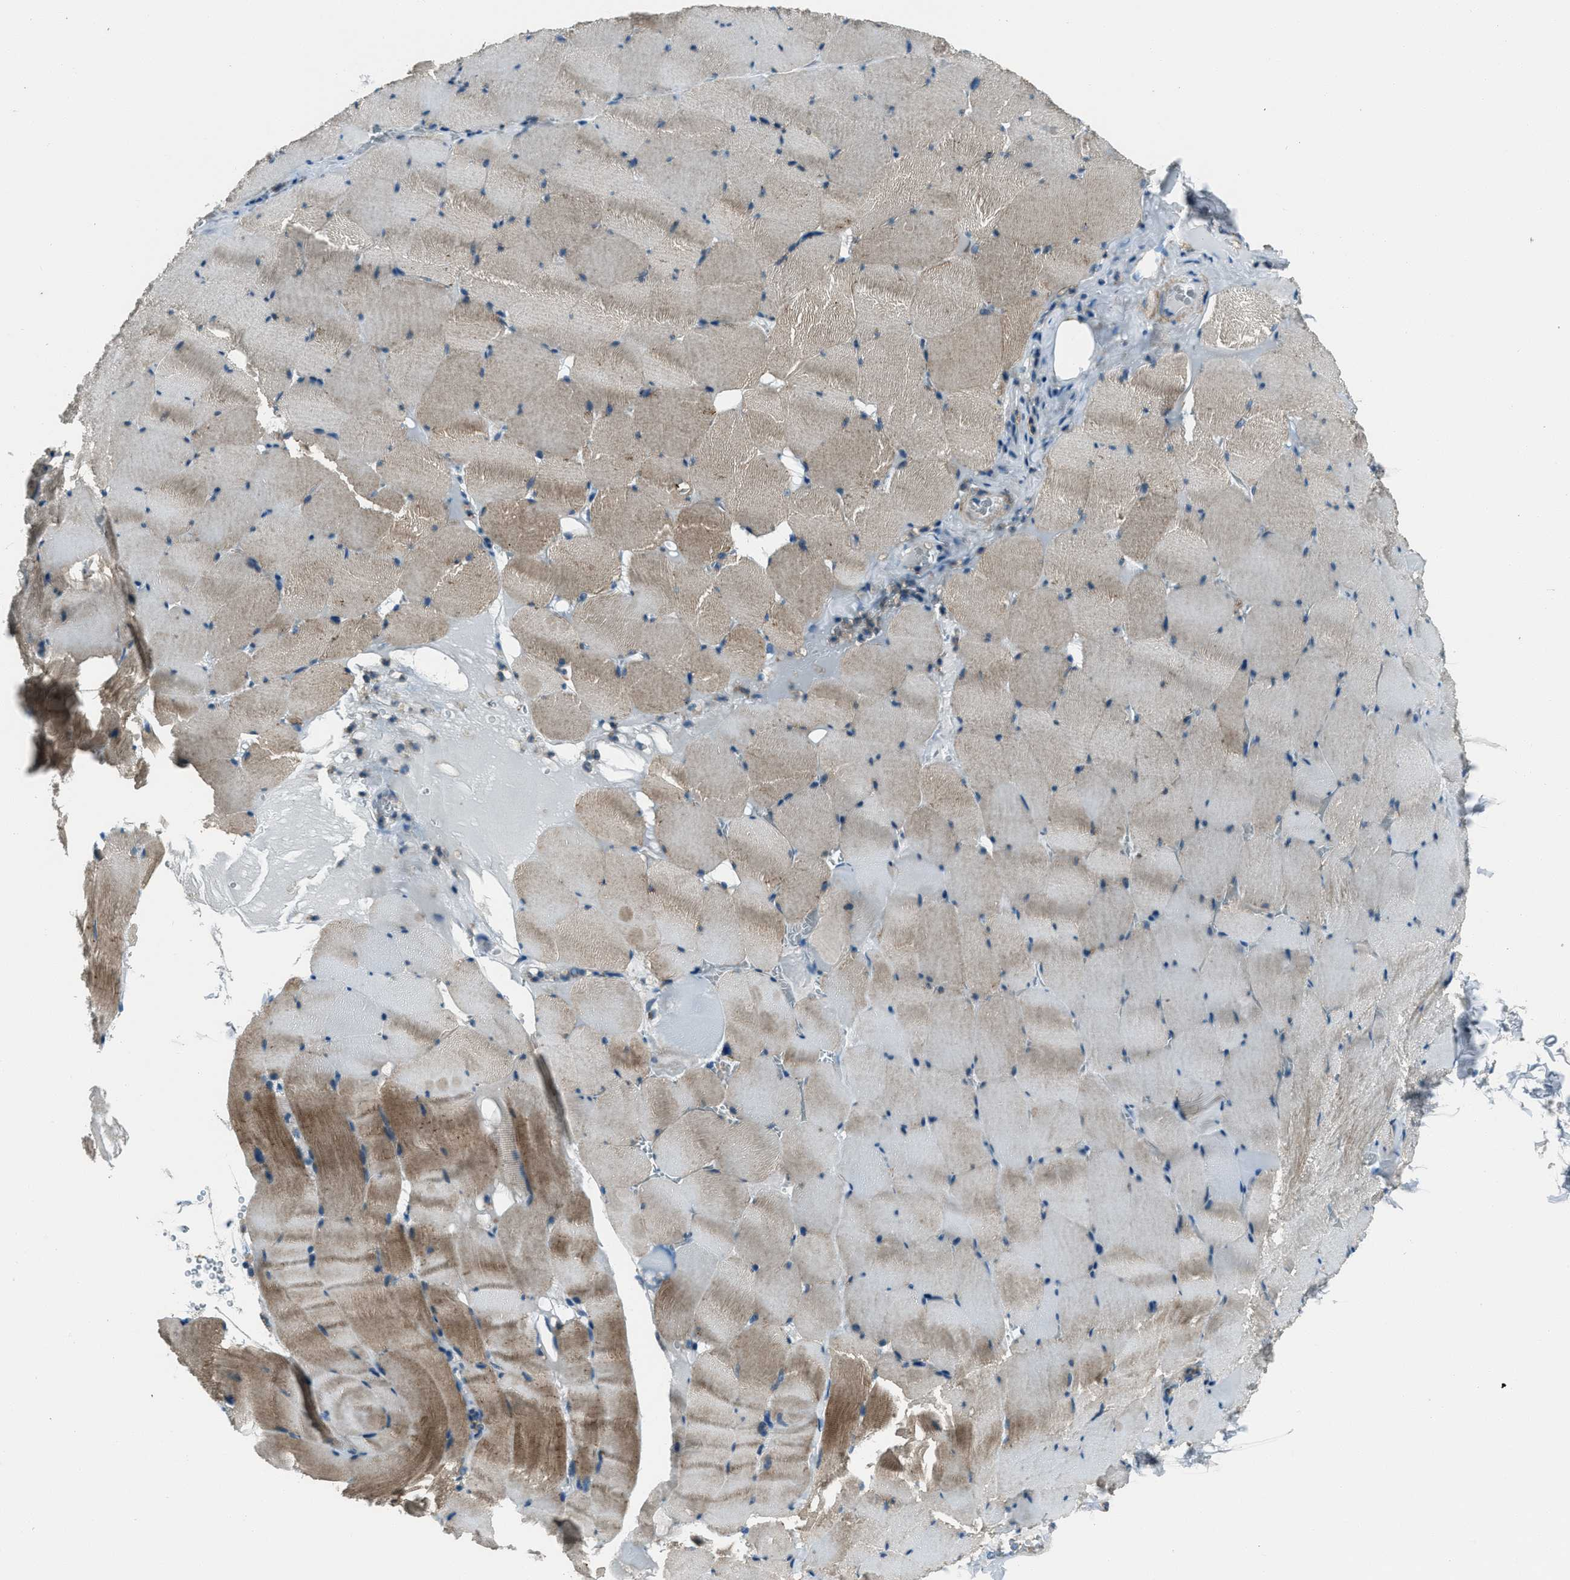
{"staining": {"intensity": "moderate", "quantity": ">75%", "location": "cytoplasmic/membranous"}, "tissue": "skeletal muscle", "cell_type": "Myocytes", "image_type": "normal", "snomed": [{"axis": "morphology", "description": "Normal tissue, NOS"}, {"axis": "topography", "description": "Skeletal muscle"}], "caption": "The image reveals immunohistochemical staining of normal skeletal muscle. There is moderate cytoplasmic/membranous positivity is present in approximately >75% of myocytes. (DAB IHC, brown staining for protein, blue staining for nuclei).", "gene": "SVIL", "patient": {"sex": "male", "age": 62}}